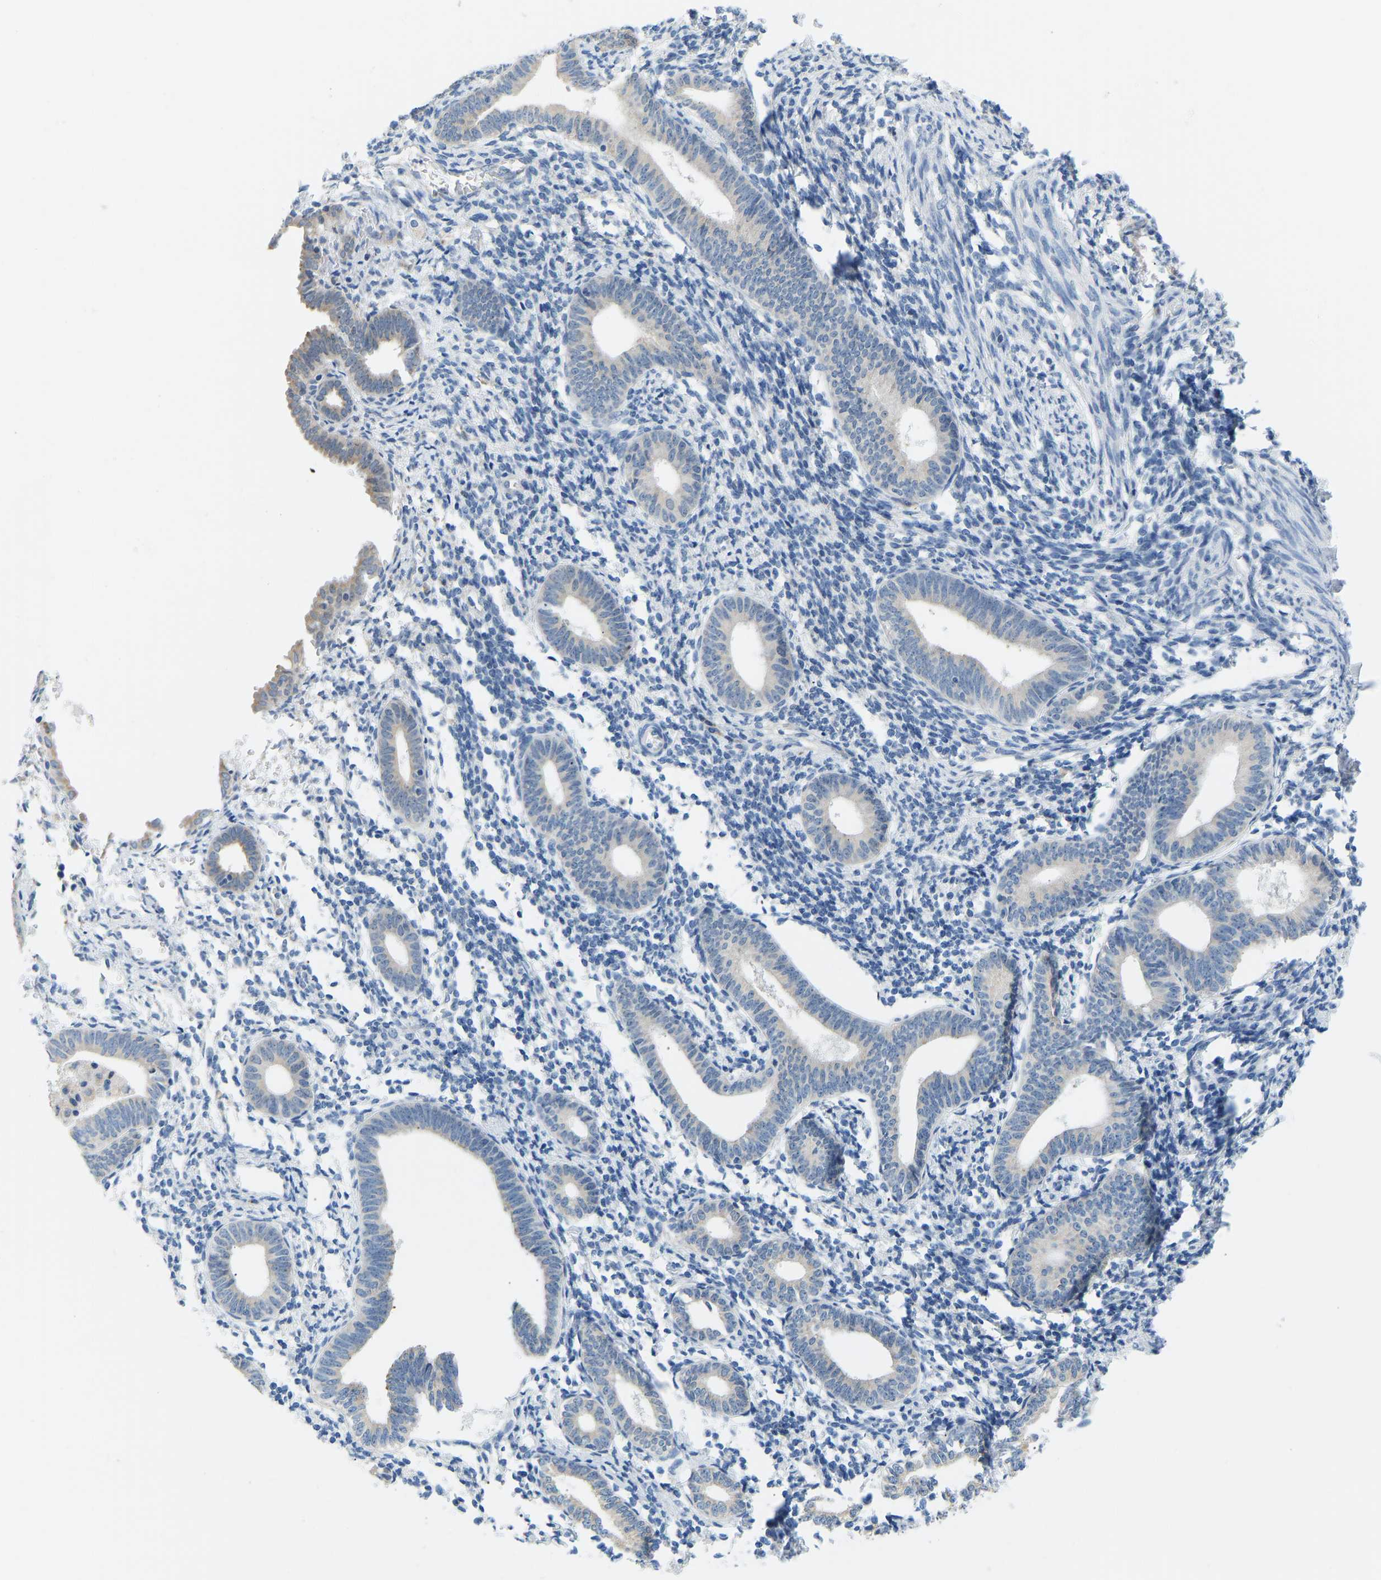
{"staining": {"intensity": "negative", "quantity": "none", "location": "none"}, "tissue": "endometrium", "cell_type": "Cells in endometrial stroma", "image_type": "normal", "snomed": [{"axis": "morphology", "description": "Normal tissue, NOS"}, {"axis": "morphology", "description": "Adenocarcinoma, NOS"}, {"axis": "topography", "description": "Endometrium"}], "caption": "This is an immunohistochemistry (IHC) histopathology image of normal endometrium. There is no staining in cells in endometrial stroma.", "gene": "VRK1", "patient": {"sex": "female", "age": 57}}